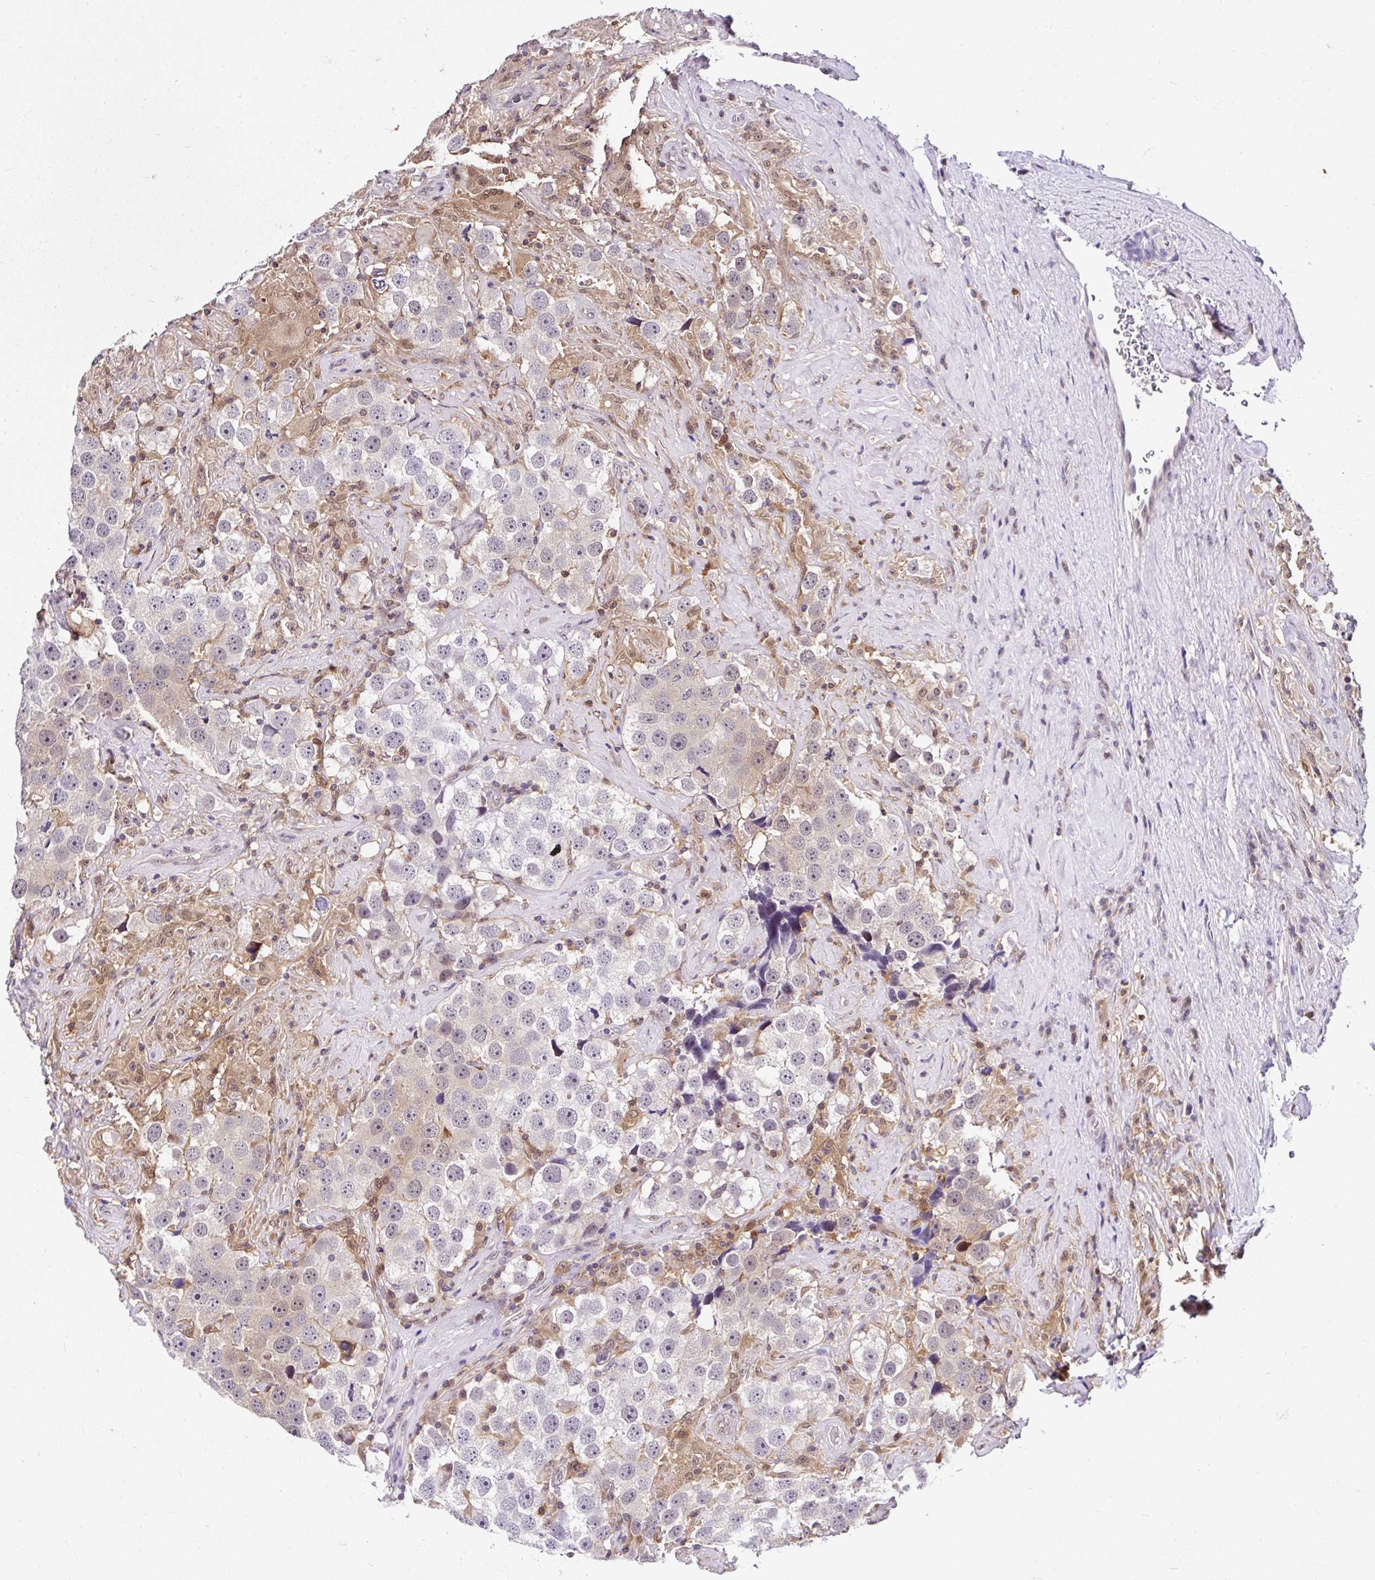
{"staining": {"intensity": "weak", "quantity": "<25%", "location": "cytoplasmic/membranous"}, "tissue": "testis cancer", "cell_type": "Tumor cells", "image_type": "cancer", "snomed": [{"axis": "morphology", "description": "Seminoma, NOS"}, {"axis": "topography", "description": "Testis"}], "caption": "Immunohistochemical staining of testis cancer demonstrates no significant expression in tumor cells. (DAB (3,3'-diaminobenzidine) immunohistochemistry, high magnification).", "gene": "PIN4", "patient": {"sex": "male", "age": 49}}